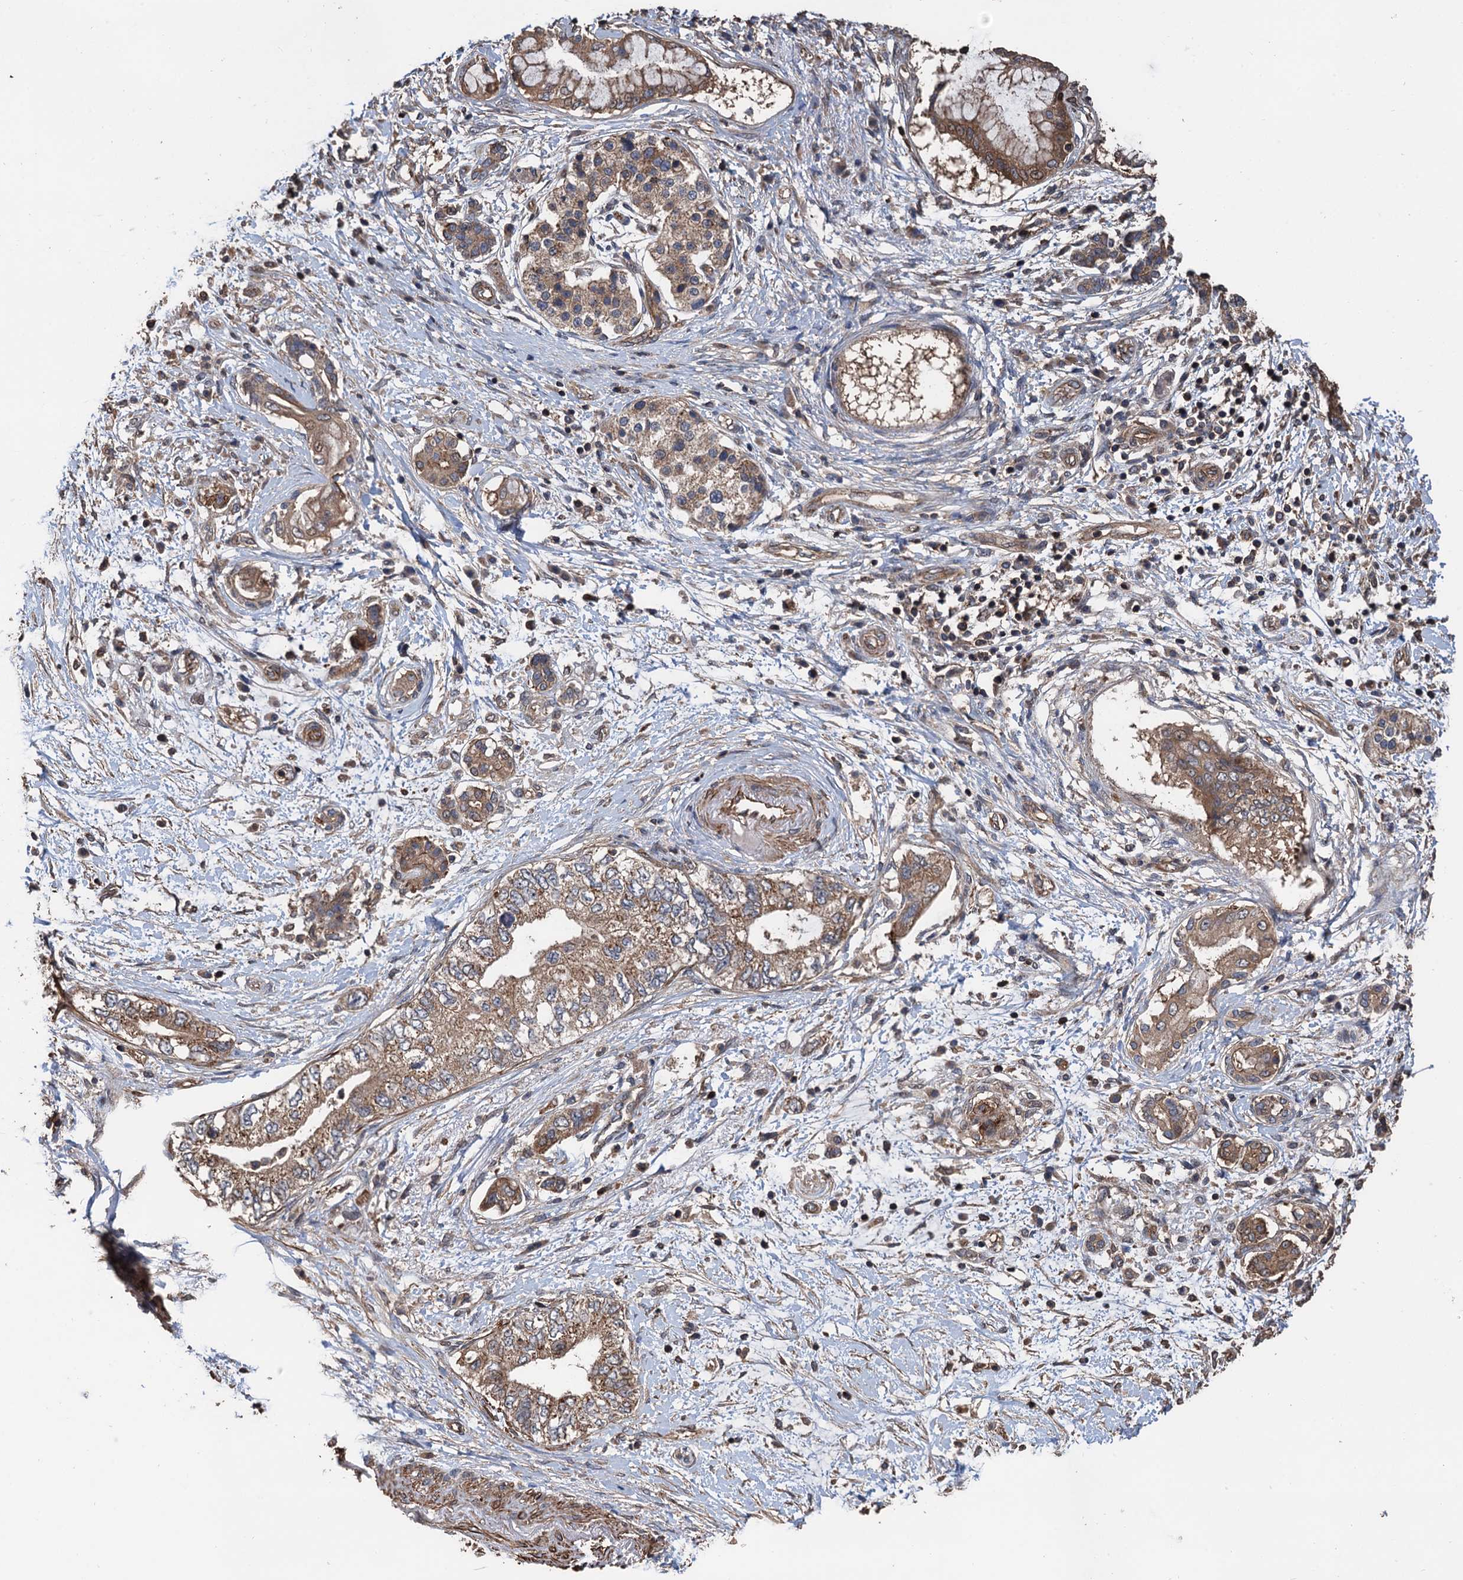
{"staining": {"intensity": "moderate", "quantity": ">75%", "location": "cytoplasmic/membranous"}, "tissue": "pancreatic cancer", "cell_type": "Tumor cells", "image_type": "cancer", "snomed": [{"axis": "morphology", "description": "Adenocarcinoma, NOS"}, {"axis": "topography", "description": "Pancreas"}], "caption": "Protein expression analysis of human adenocarcinoma (pancreatic) reveals moderate cytoplasmic/membranous positivity in about >75% of tumor cells.", "gene": "PPP4R1", "patient": {"sex": "female", "age": 73}}